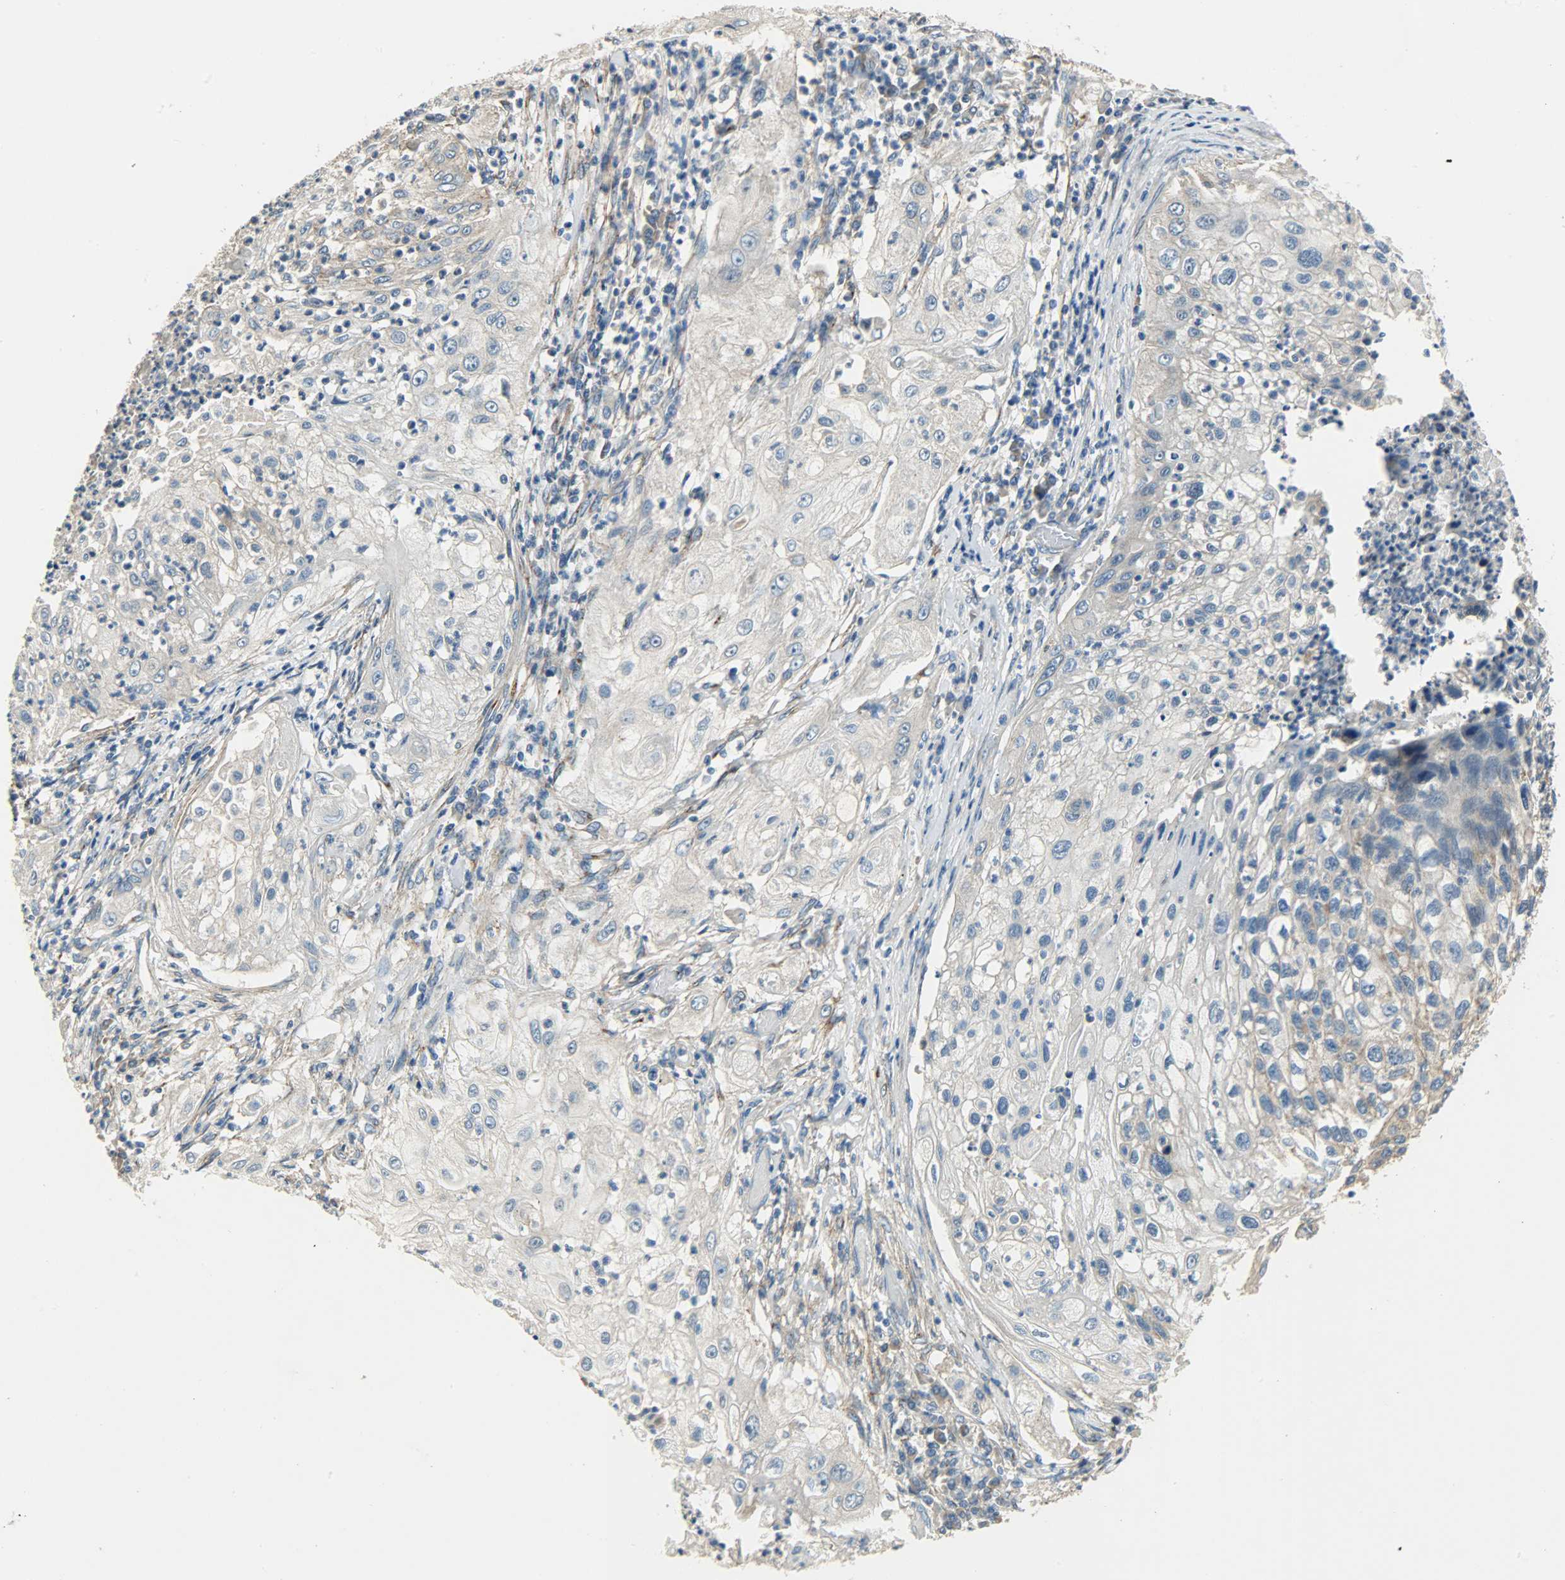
{"staining": {"intensity": "weak", "quantity": "<25%", "location": "cytoplasmic/membranous"}, "tissue": "lung cancer", "cell_type": "Tumor cells", "image_type": "cancer", "snomed": [{"axis": "morphology", "description": "Inflammation, NOS"}, {"axis": "morphology", "description": "Squamous cell carcinoma, NOS"}, {"axis": "topography", "description": "Lymph node"}, {"axis": "topography", "description": "Soft tissue"}, {"axis": "topography", "description": "Lung"}], "caption": "A high-resolution photomicrograph shows immunohistochemistry staining of lung cancer (squamous cell carcinoma), which exhibits no significant staining in tumor cells.", "gene": "KIAA1217", "patient": {"sex": "male", "age": 66}}